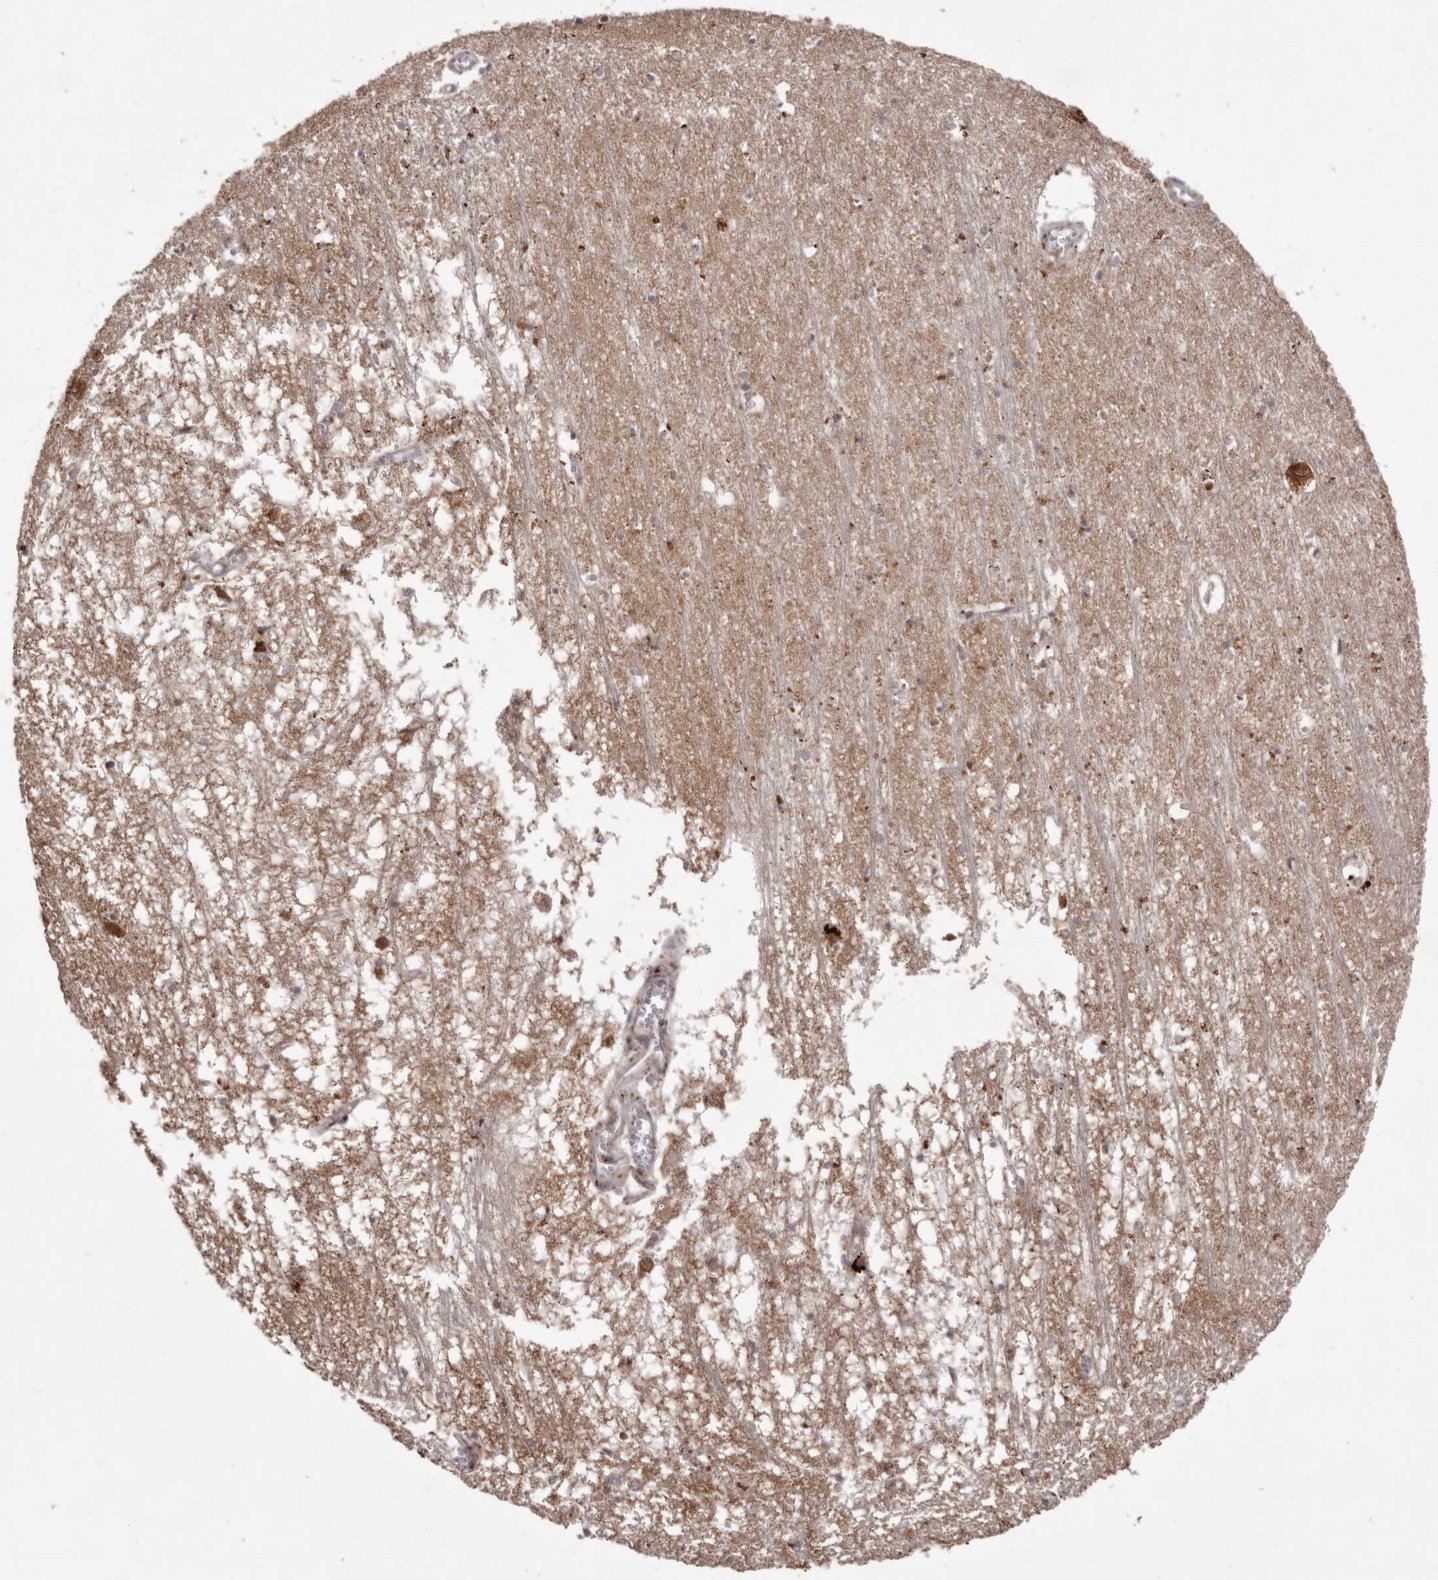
{"staining": {"intensity": "weak", "quantity": "<25%", "location": "cytoplasmic/membranous"}, "tissue": "hippocampus", "cell_type": "Glial cells", "image_type": "normal", "snomed": [{"axis": "morphology", "description": "Normal tissue, NOS"}, {"axis": "topography", "description": "Hippocampus"}], "caption": "Normal hippocampus was stained to show a protein in brown. There is no significant positivity in glial cells.", "gene": "NUP43", "patient": {"sex": "male", "age": 70}}